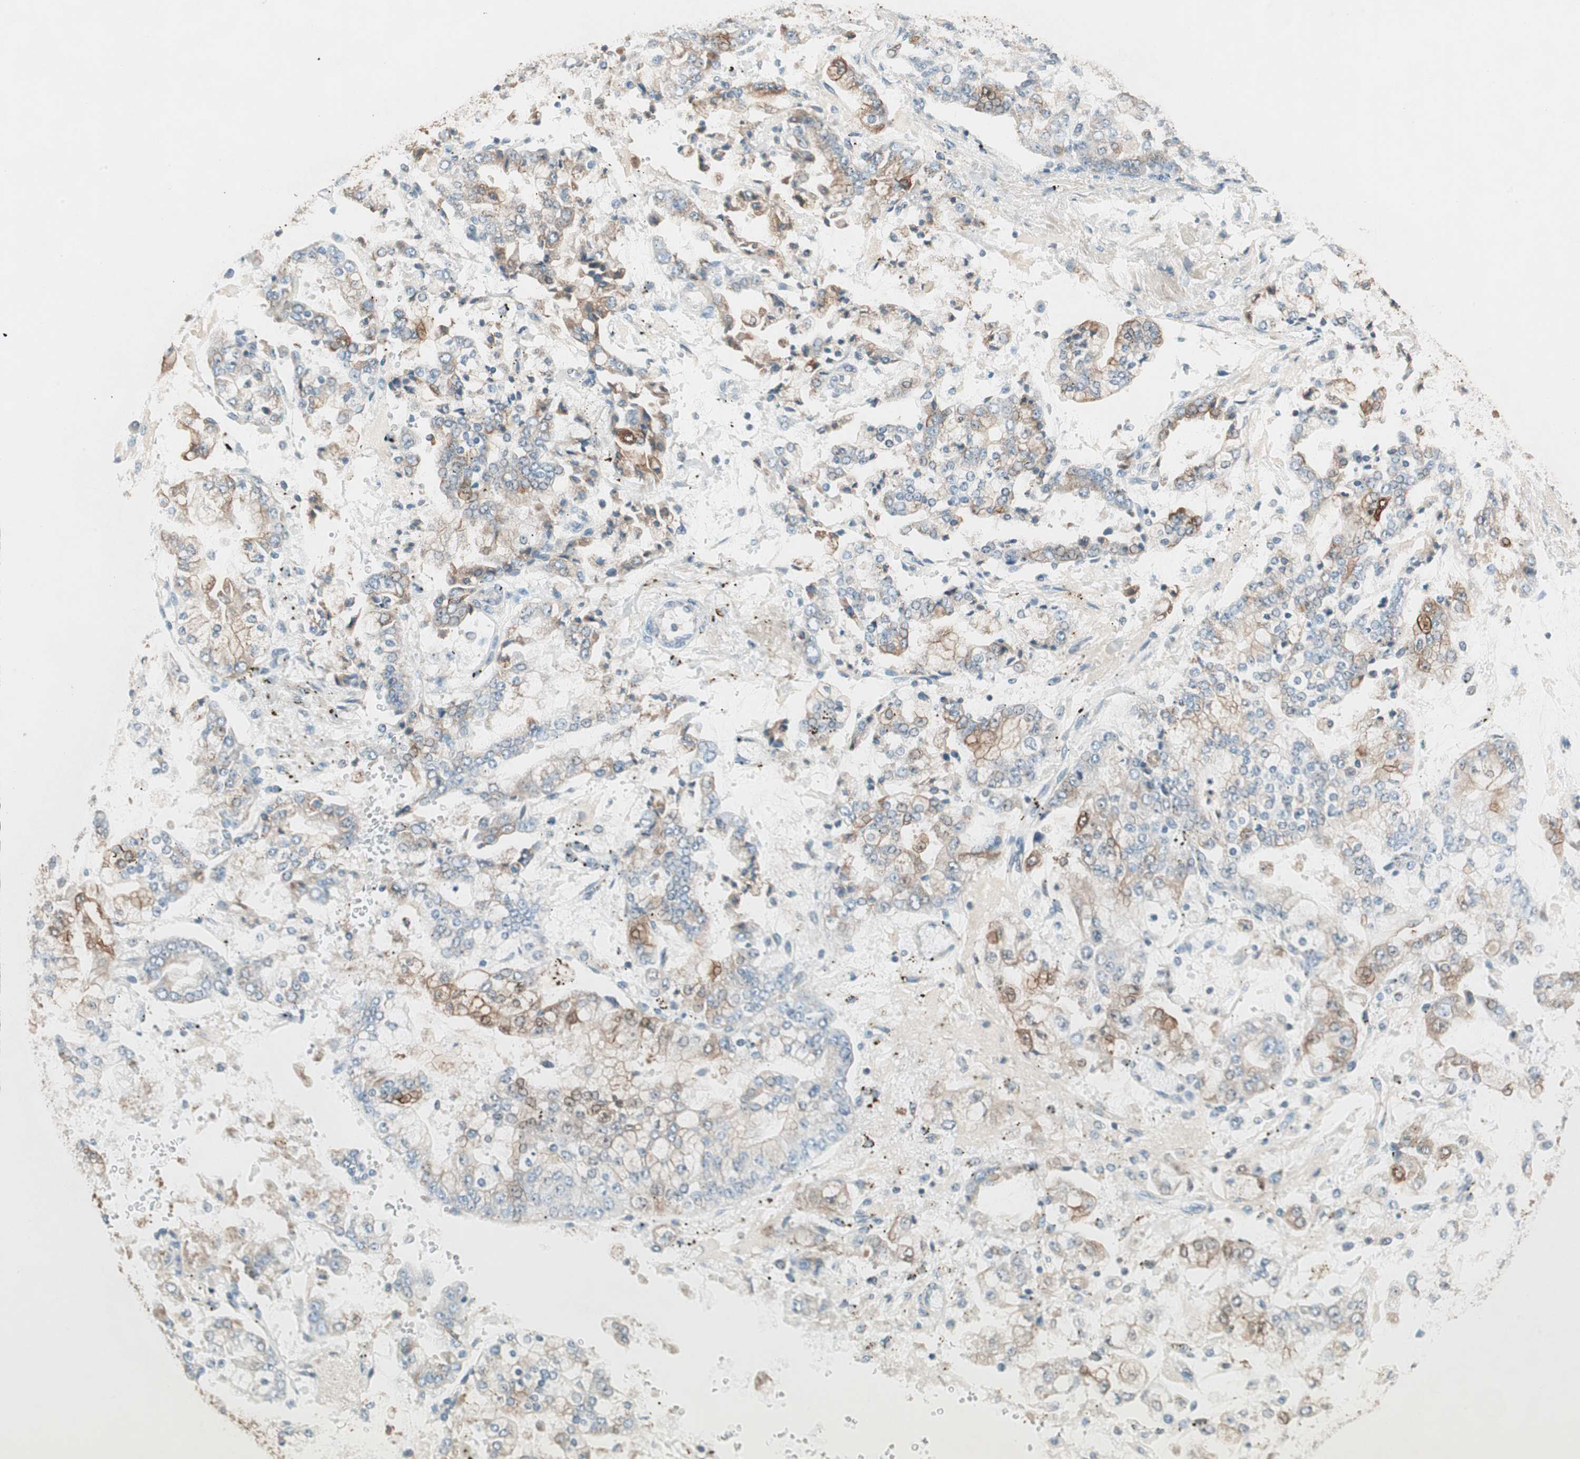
{"staining": {"intensity": "moderate", "quantity": "<25%", "location": "cytoplasmic/membranous"}, "tissue": "stomach cancer", "cell_type": "Tumor cells", "image_type": "cancer", "snomed": [{"axis": "morphology", "description": "Adenocarcinoma, NOS"}, {"axis": "topography", "description": "Stomach"}], "caption": "High-power microscopy captured an IHC histopathology image of adenocarcinoma (stomach), revealing moderate cytoplasmic/membranous positivity in approximately <25% of tumor cells. (brown staining indicates protein expression, while blue staining denotes nuclei).", "gene": "TRIM21", "patient": {"sex": "male", "age": 76}}